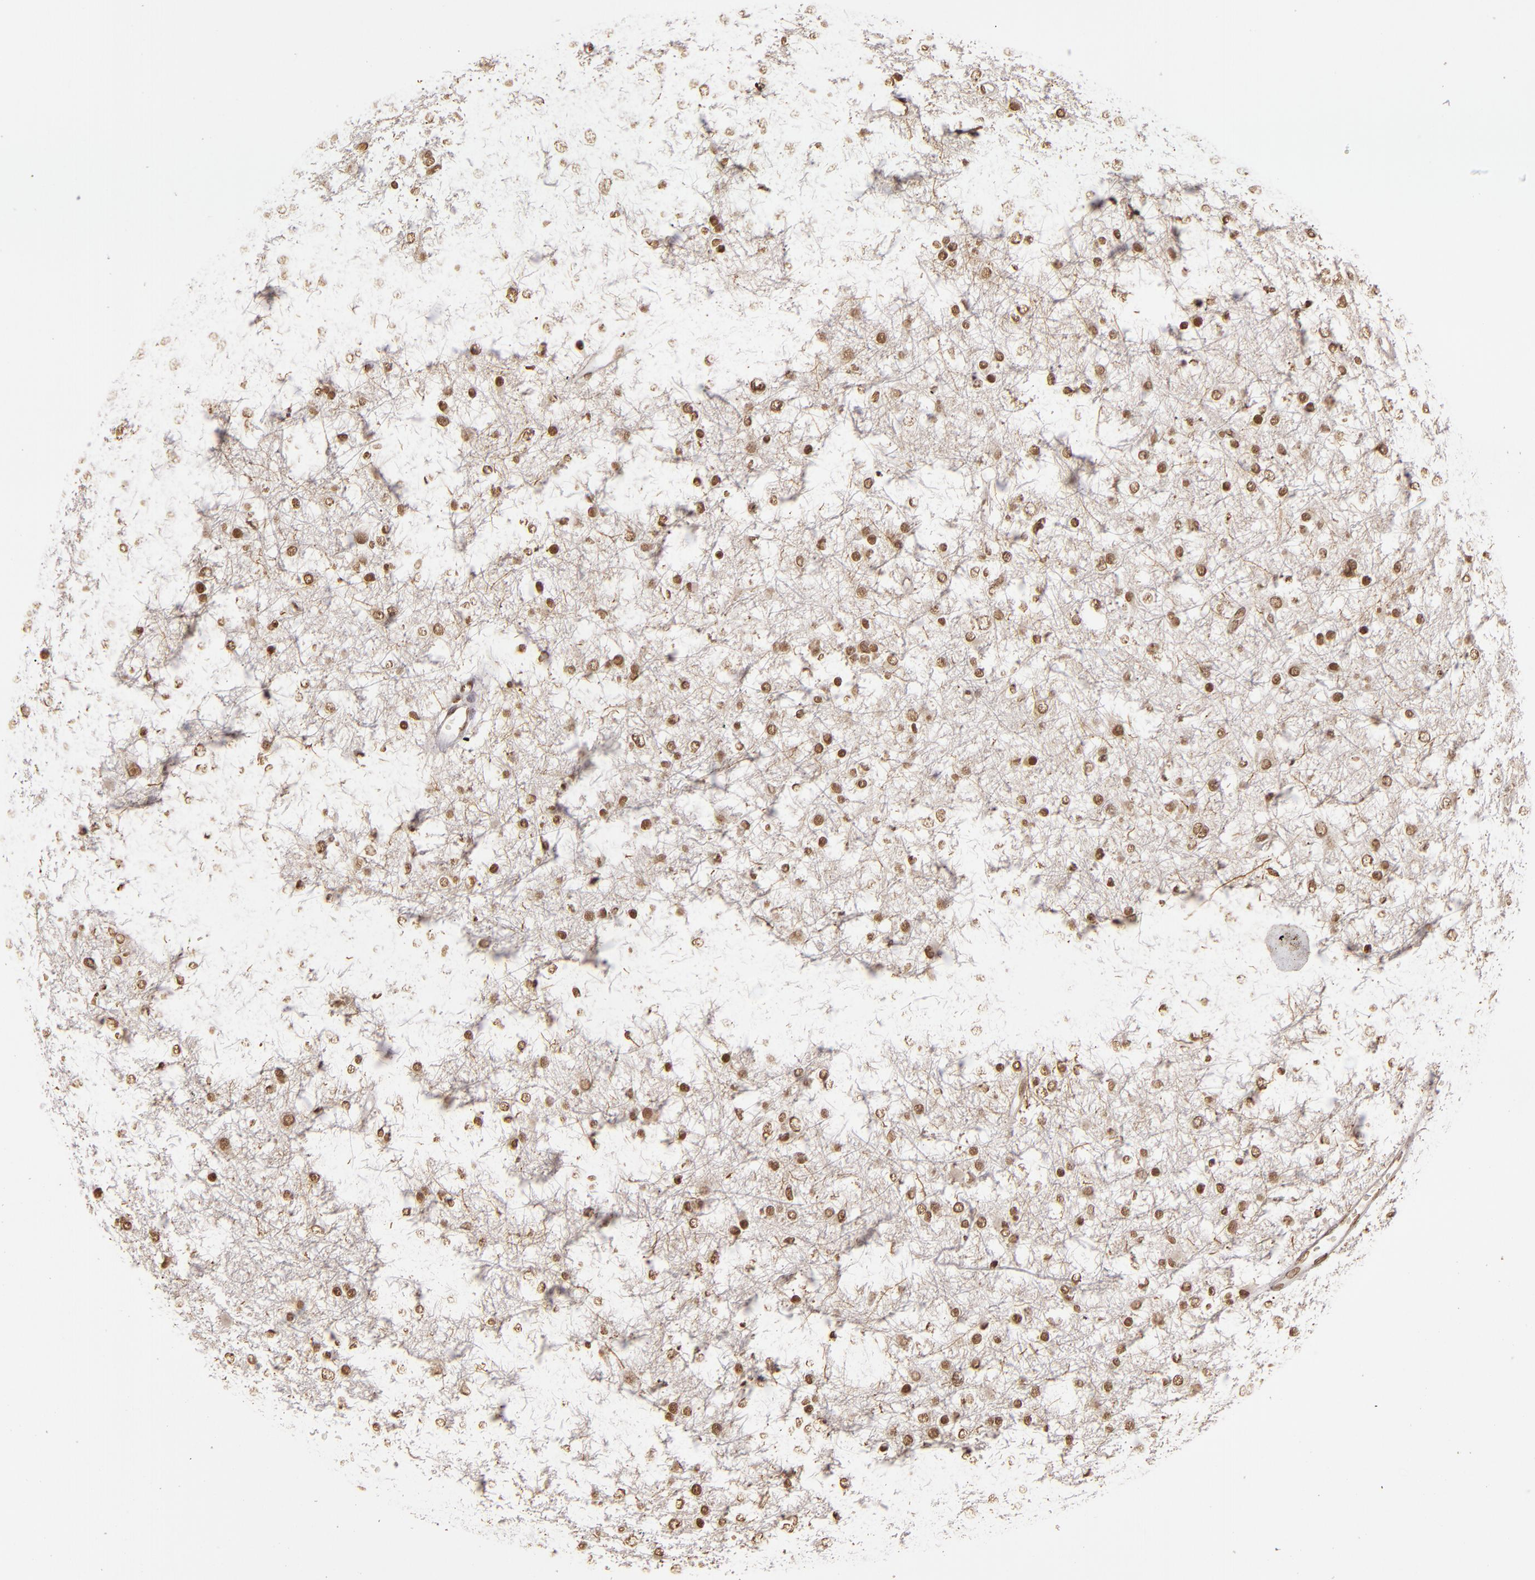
{"staining": {"intensity": "weak", "quantity": "25%-75%", "location": "nuclear"}, "tissue": "glioma", "cell_type": "Tumor cells", "image_type": "cancer", "snomed": [{"axis": "morphology", "description": "Glioma, malignant, Low grade"}, {"axis": "topography", "description": "Brain"}], "caption": "Immunohistochemistry micrograph of neoplastic tissue: malignant low-grade glioma stained using immunohistochemistry displays low levels of weak protein expression localized specifically in the nuclear of tumor cells, appearing as a nuclear brown color.", "gene": "CUL3", "patient": {"sex": "female", "age": 36}}